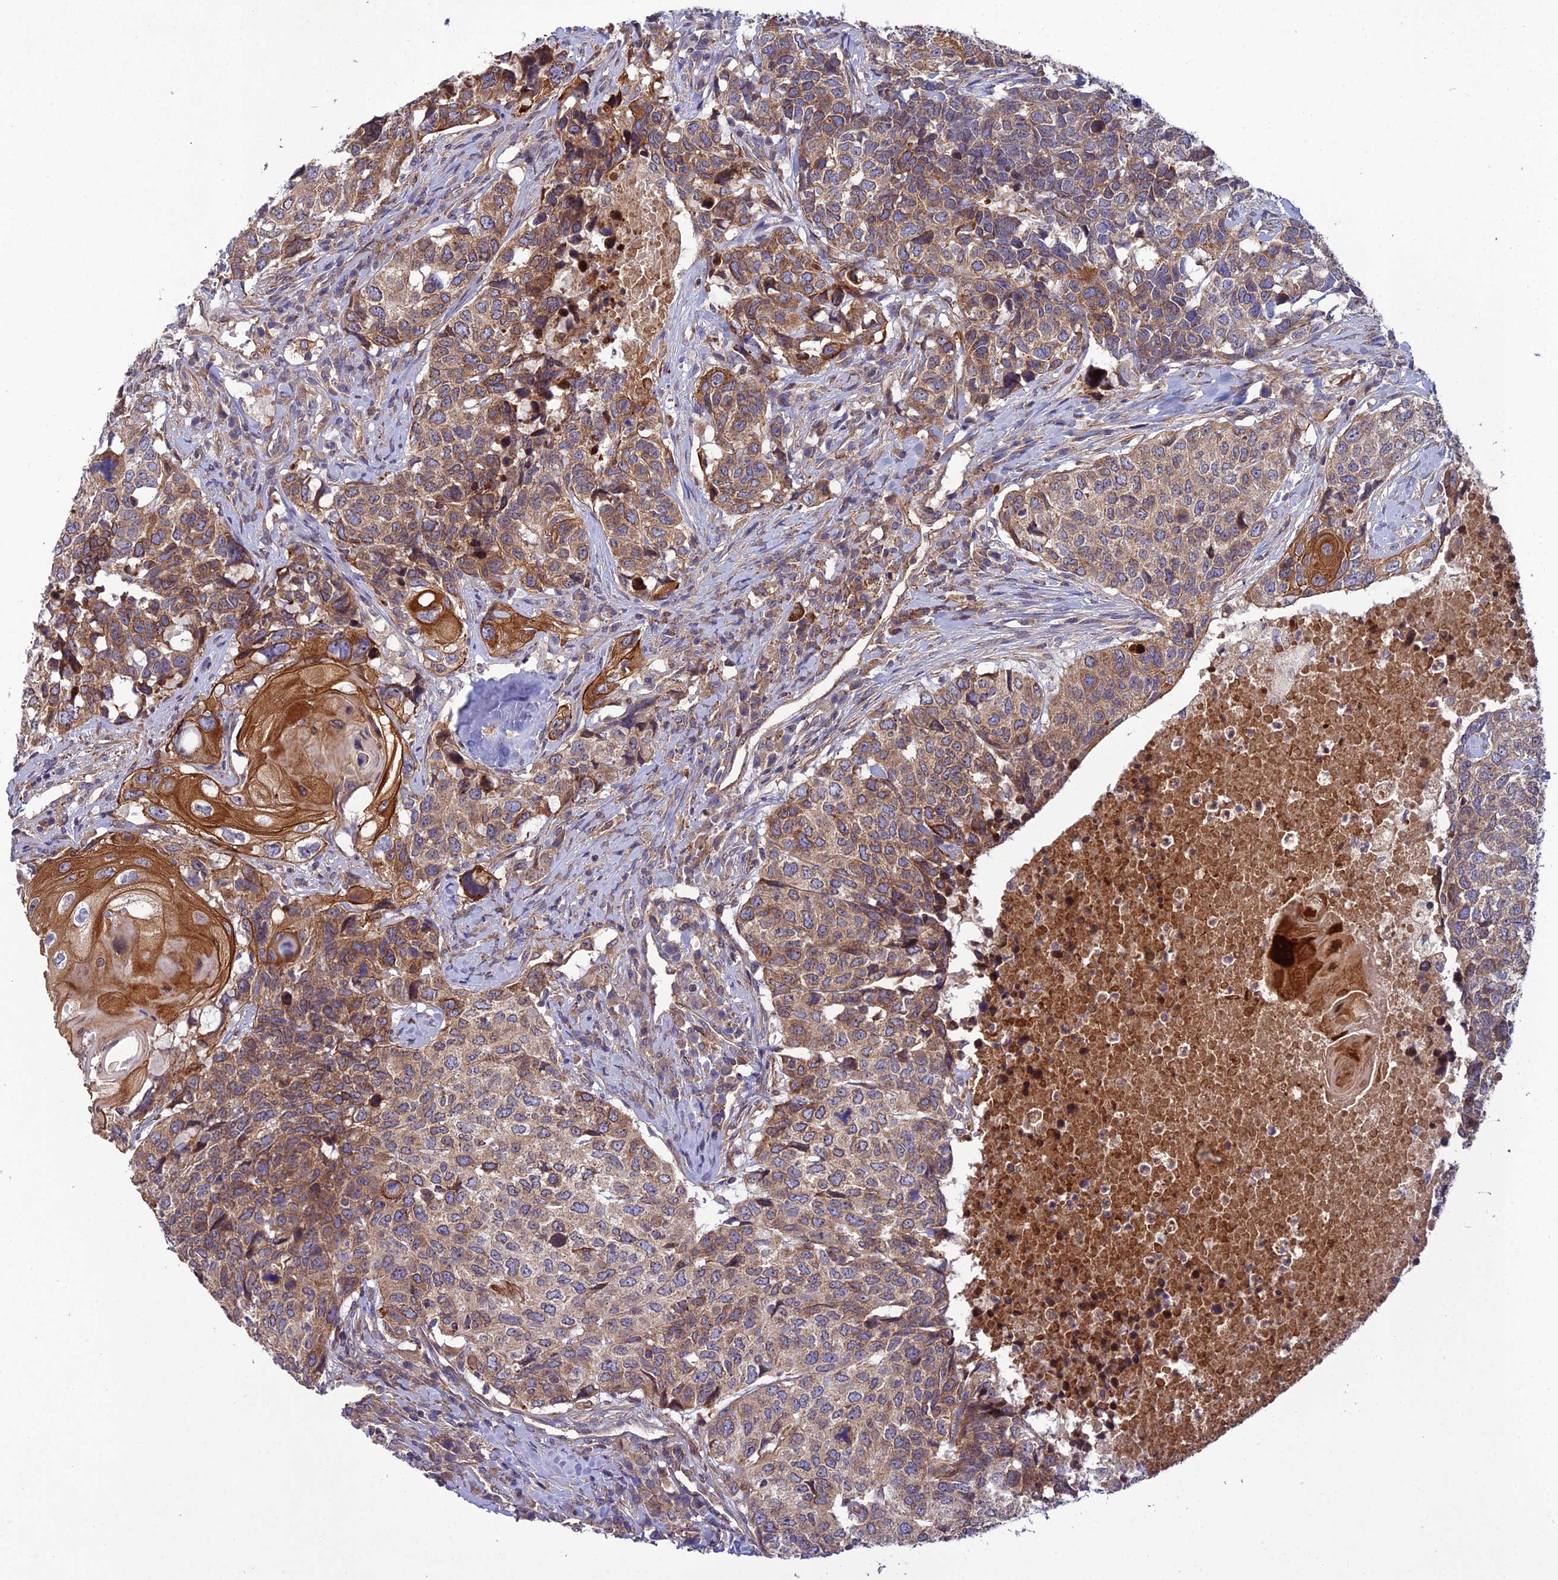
{"staining": {"intensity": "strong", "quantity": "25%-75%", "location": "cytoplasmic/membranous"}, "tissue": "head and neck cancer", "cell_type": "Tumor cells", "image_type": "cancer", "snomed": [{"axis": "morphology", "description": "Squamous cell carcinoma, NOS"}, {"axis": "topography", "description": "Head-Neck"}], "caption": "Human head and neck cancer stained for a protein (brown) displays strong cytoplasmic/membranous positive expression in approximately 25%-75% of tumor cells.", "gene": "RALGAPA2", "patient": {"sex": "male", "age": 66}}